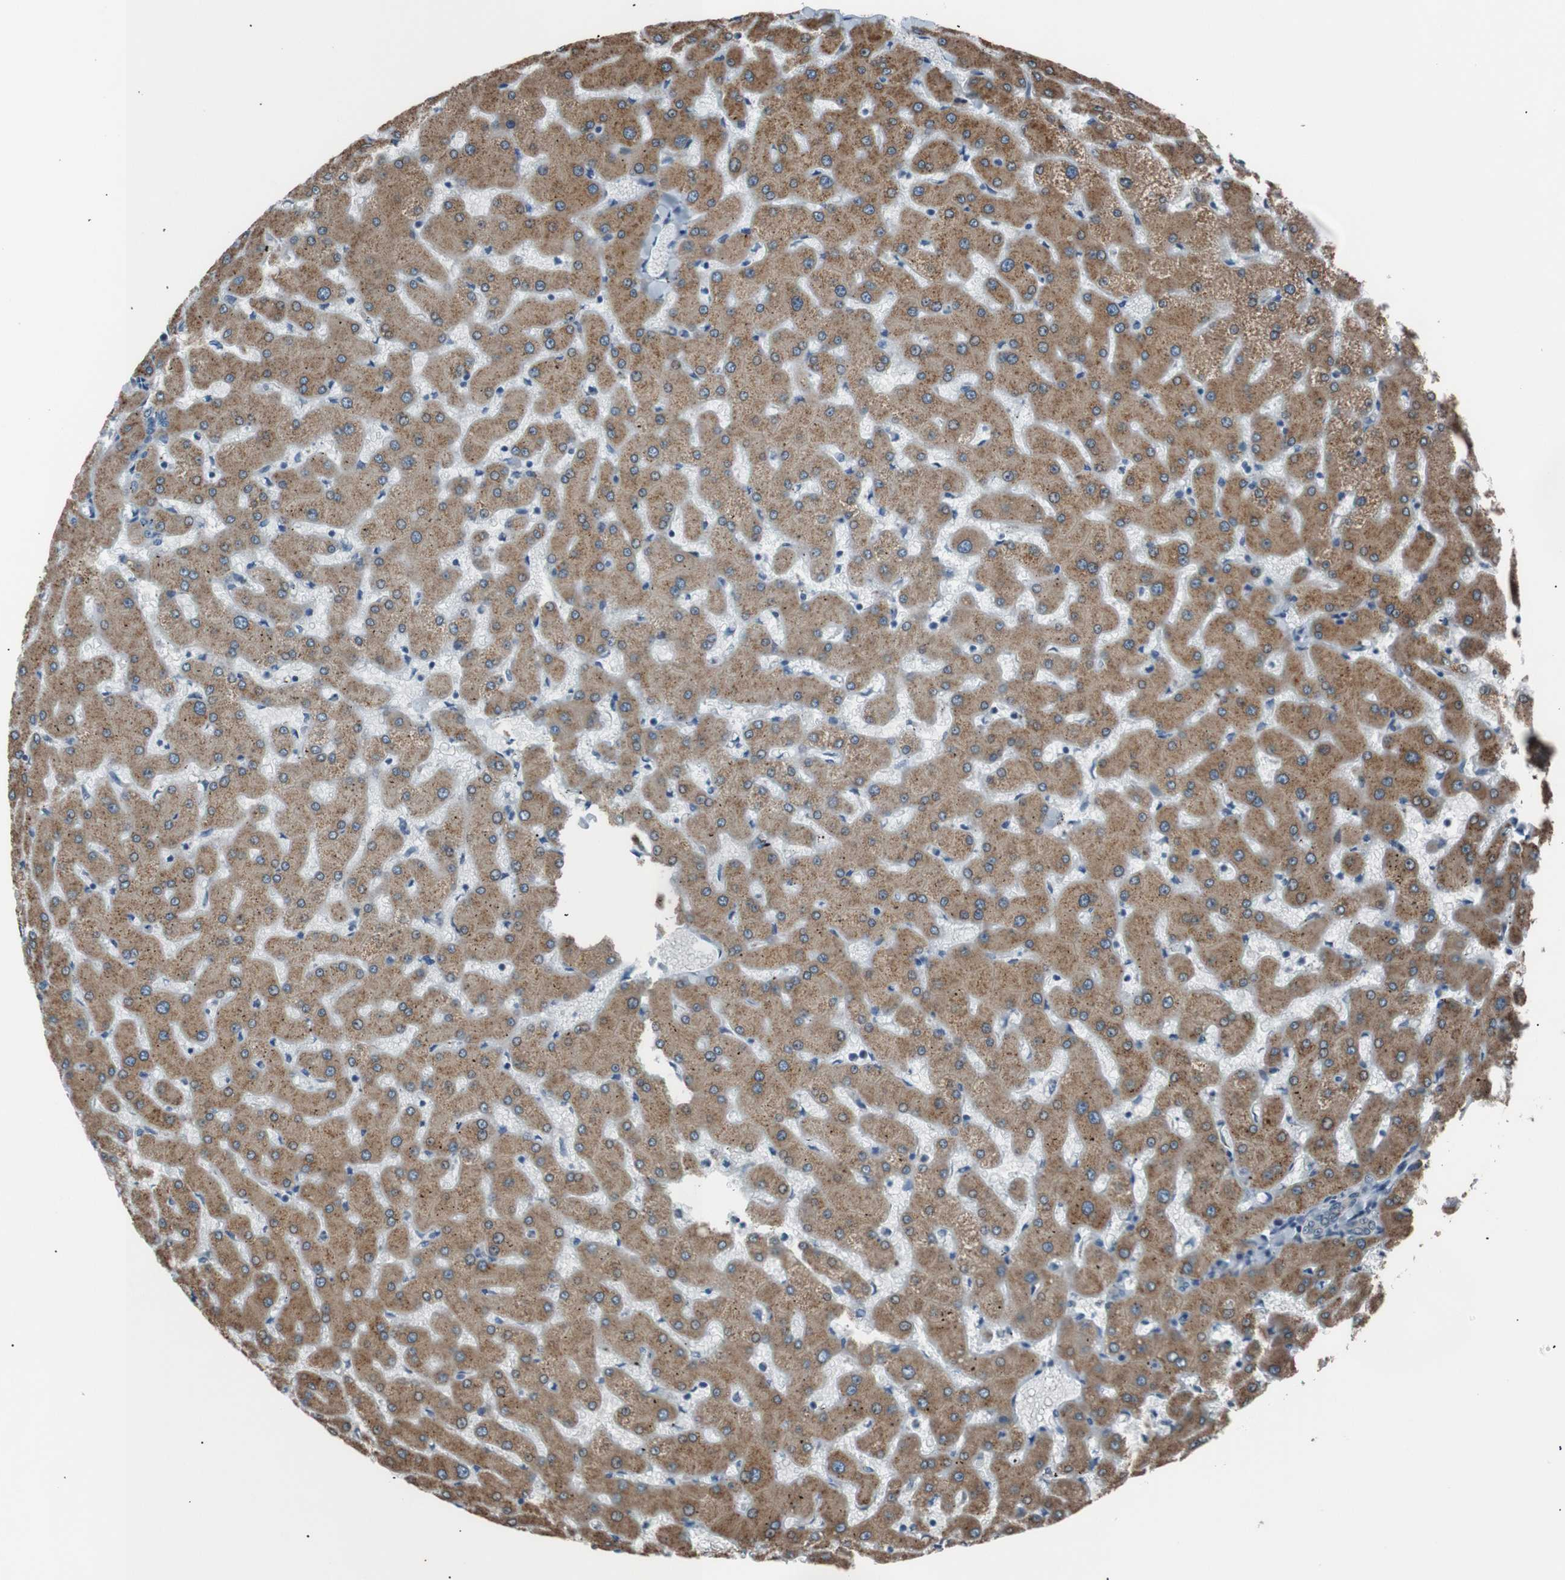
{"staining": {"intensity": "negative", "quantity": "none", "location": "none"}, "tissue": "liver", "cell_type": "Cholangiocytes", "image_type": "normal", "snomed": [{"axis": "morphology", "description": "Normal tissue, NOS"}, {"axis": "topography", "description": "Liver"}], "caption": "A high-resolution micrograph shows immunohistochemistry (IHC) staining of unremarkable liver, which exhibits no significant staining in cholangiocytes.", "gene": "SIGMAR1", "patient": {"sex": "female", "age": 63}}